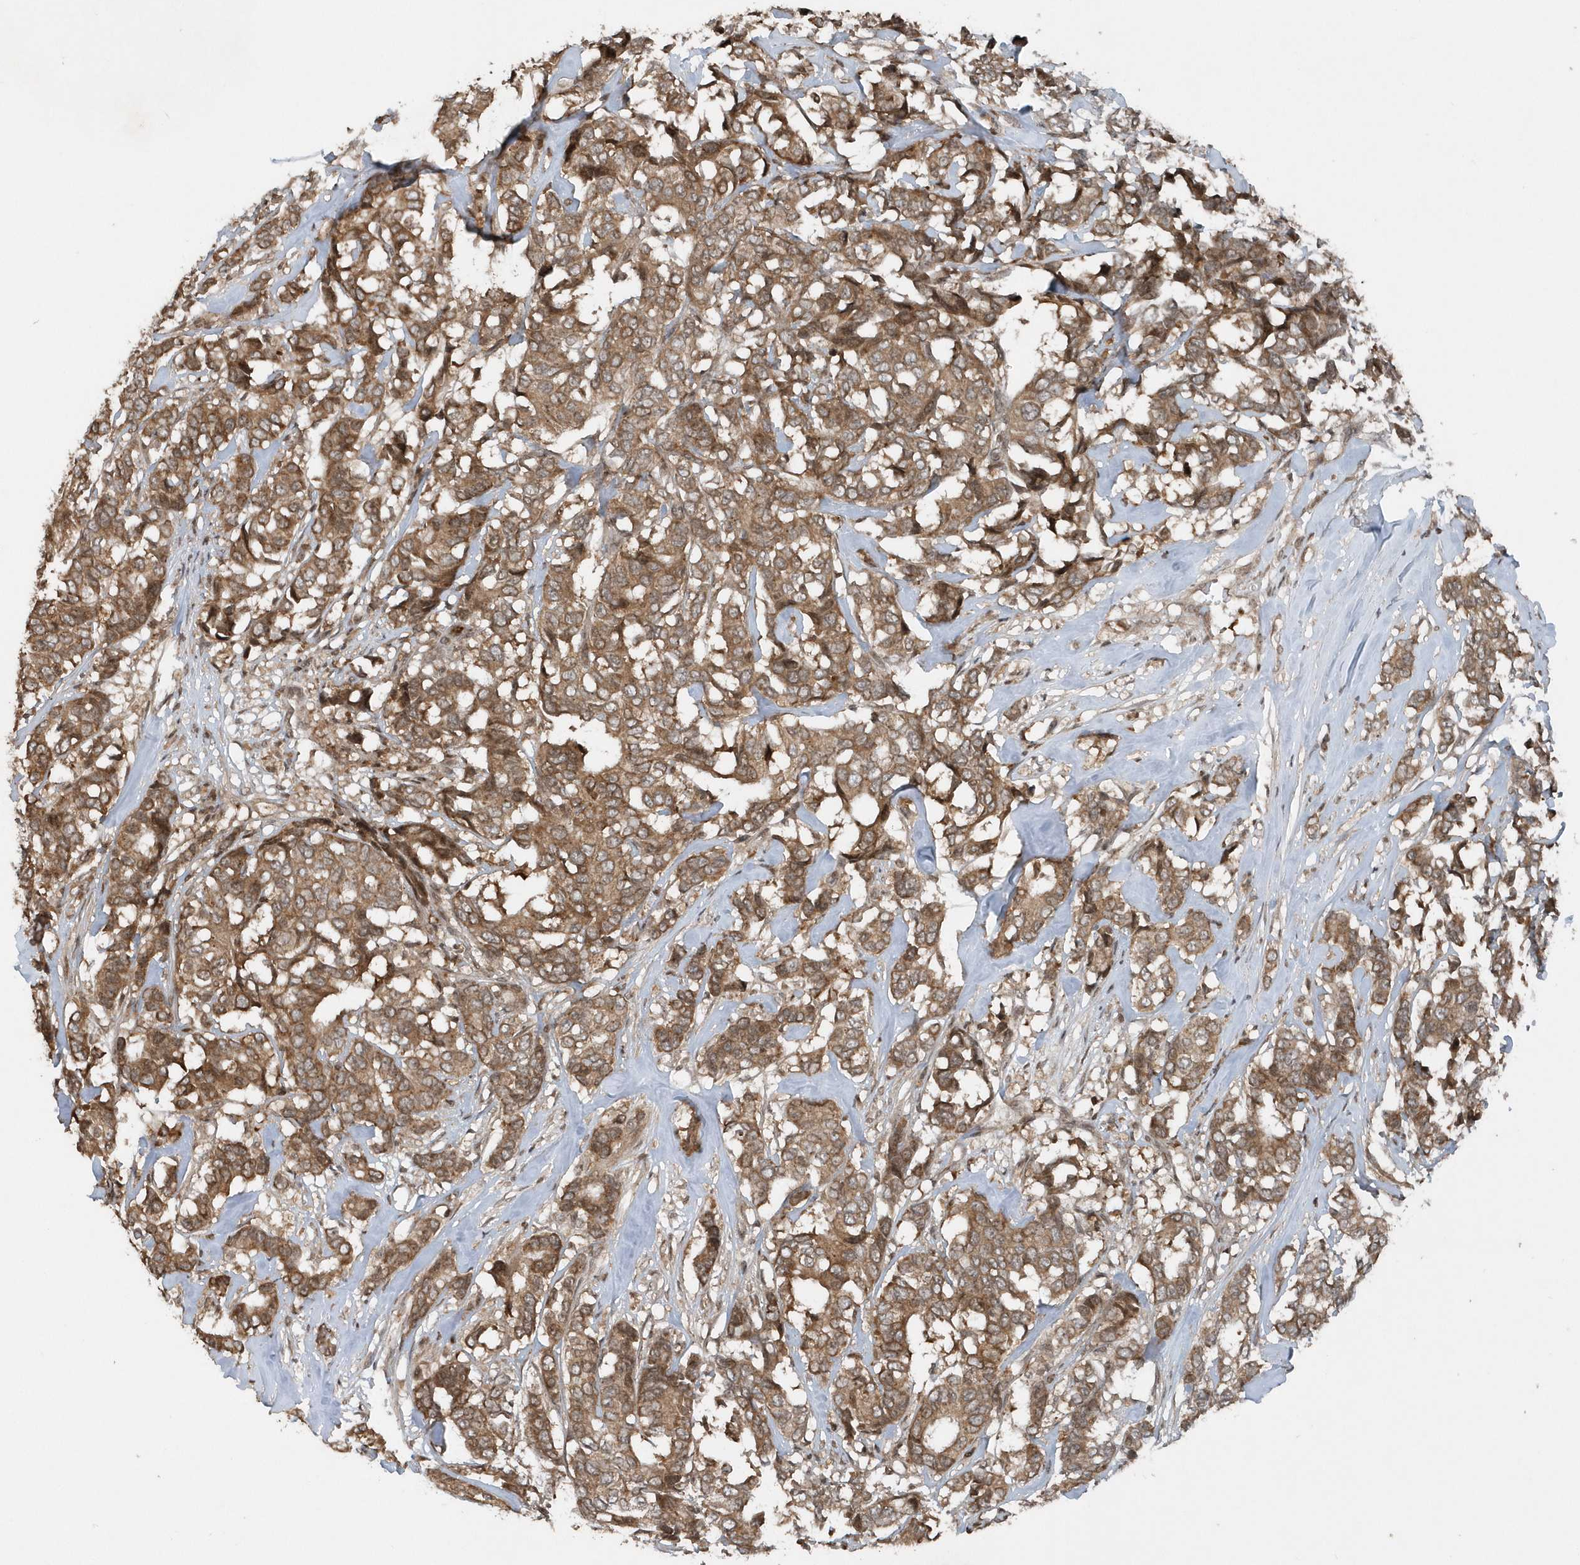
{"staining": {"intensity": "moderate", "quantity": ">75%", "location": "cytoplasmic/membranous"}, "tissue": "breast cancer", "cell_type": "Tumor cells", "image_type": "cancer", "snomed": [{"axis": "morphology", "description": "Duct carcinoma"}, {"axis": "topography", "description": "Breast"}], "caption": "Protein expression analysis of human breast invasive ductal carcinoma reveals moderate cytoplasmic/membranous expression in approximately >75% of tumor cells.", "gene": "EIF2B1", "patient": {"sex": "female", "age": 87}}